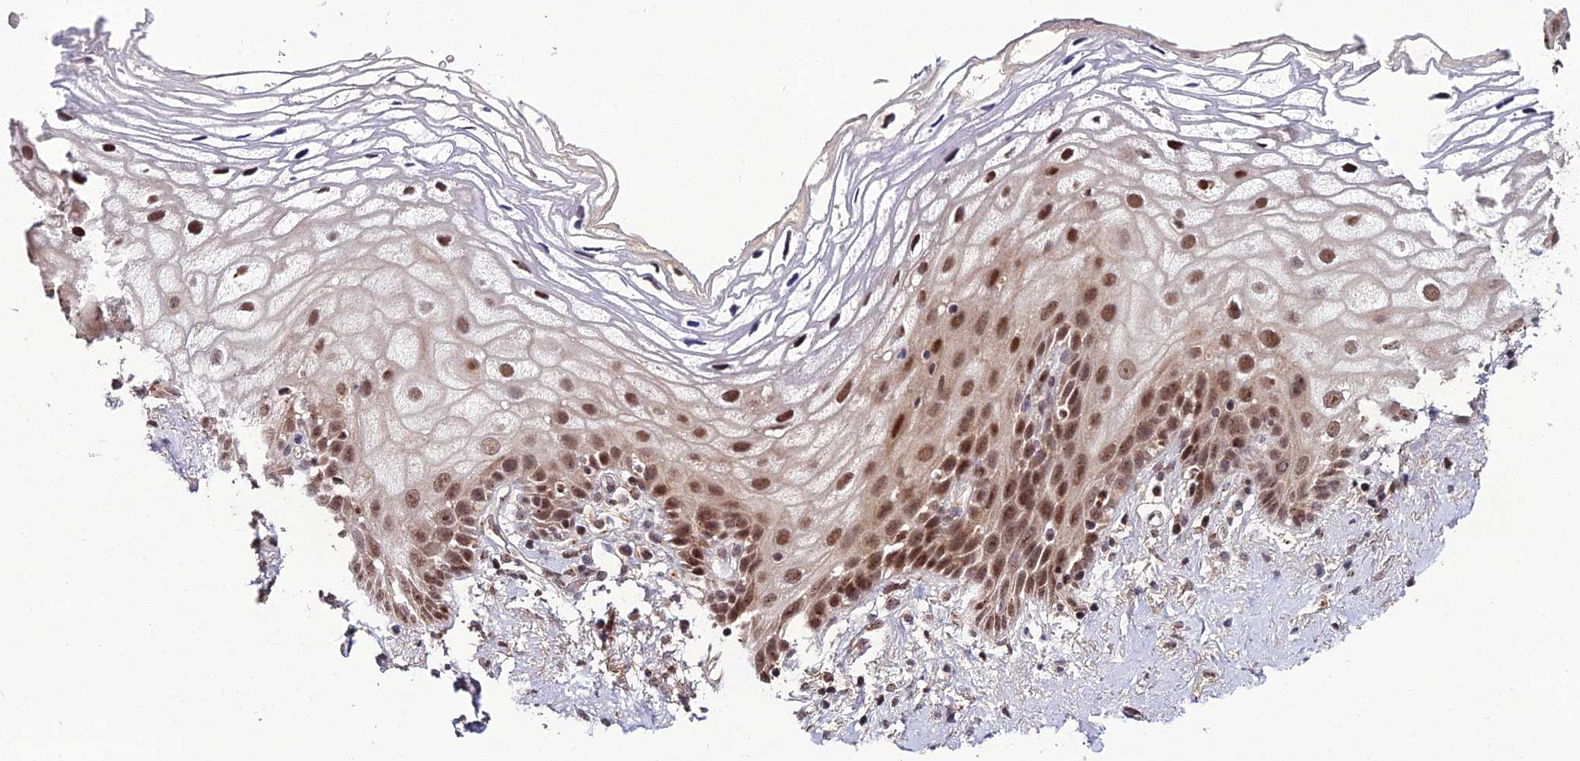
{"staining": {"intensity": "moderate", "quantity": ">75%", "location": "nuclear"}, "tissue": "vagina", "cell_type": "Squamous epithelial cells", "image_type": "normal", "snomed": [{"axis": "morphology", "description": "Normal tissue, NOS"}, {"axis": "morphology", "description": "Adenocarcinoma, NOS"}, {"axis": "topography", "description": "Rectum"}, {"axis": "topography", "description": "Vagina"}], "caption": "Normal vagina reveals moderate nuclear positivity in about >75% of squamous epithelial cells, visualized by immunohistochemistry.", "gene": "ARL2", "patient": {"sex": "female", "age": 71}}